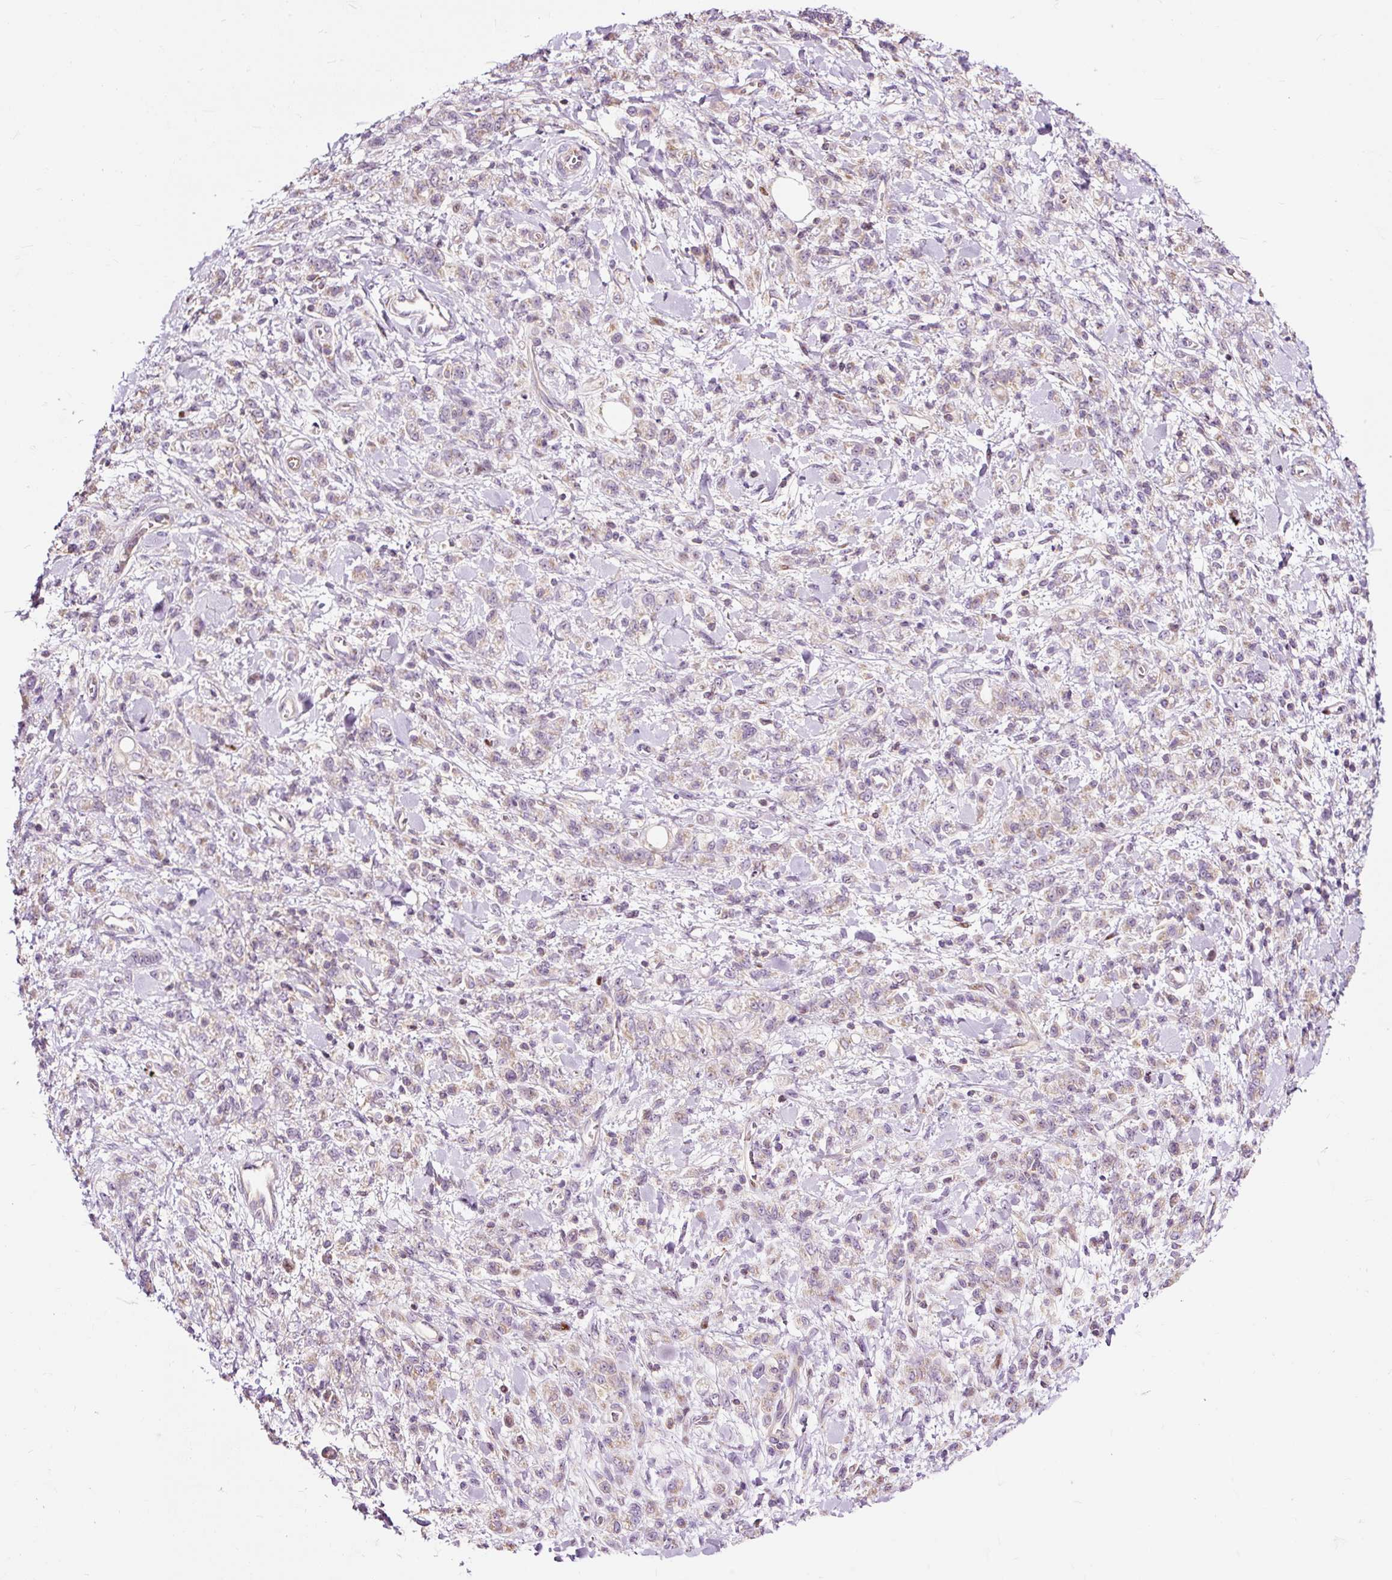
{"staining": {"intensity": "weak", "quantity": "25%-75%", "location": "cytoplasmic/membranous"}, "tissue": "stomach cancer", "cell_type": "Tumor cells", "image_type": "cancer", "snomed": [{"axis": "morphology", "description": "Adenocarcinoma, NOS"}, {"axis": "topography", "description": "Stomach"}], "caption": "A high-resolution image shows immunohistochemistry staining of stomach adenocarcinoma, which shows weak cytoplasmic/membranous positivity in approximately 25%-75% of tumor cells. The staining was performed using DAB (3,3'-diaminobenzidine) to visualize the protein expression in brown, while the nuclei were stained in blue with hematoxylin (Magnification: 20x).", "gene": "BOLA3", "patient": {"sex": "male", "age": 77}}